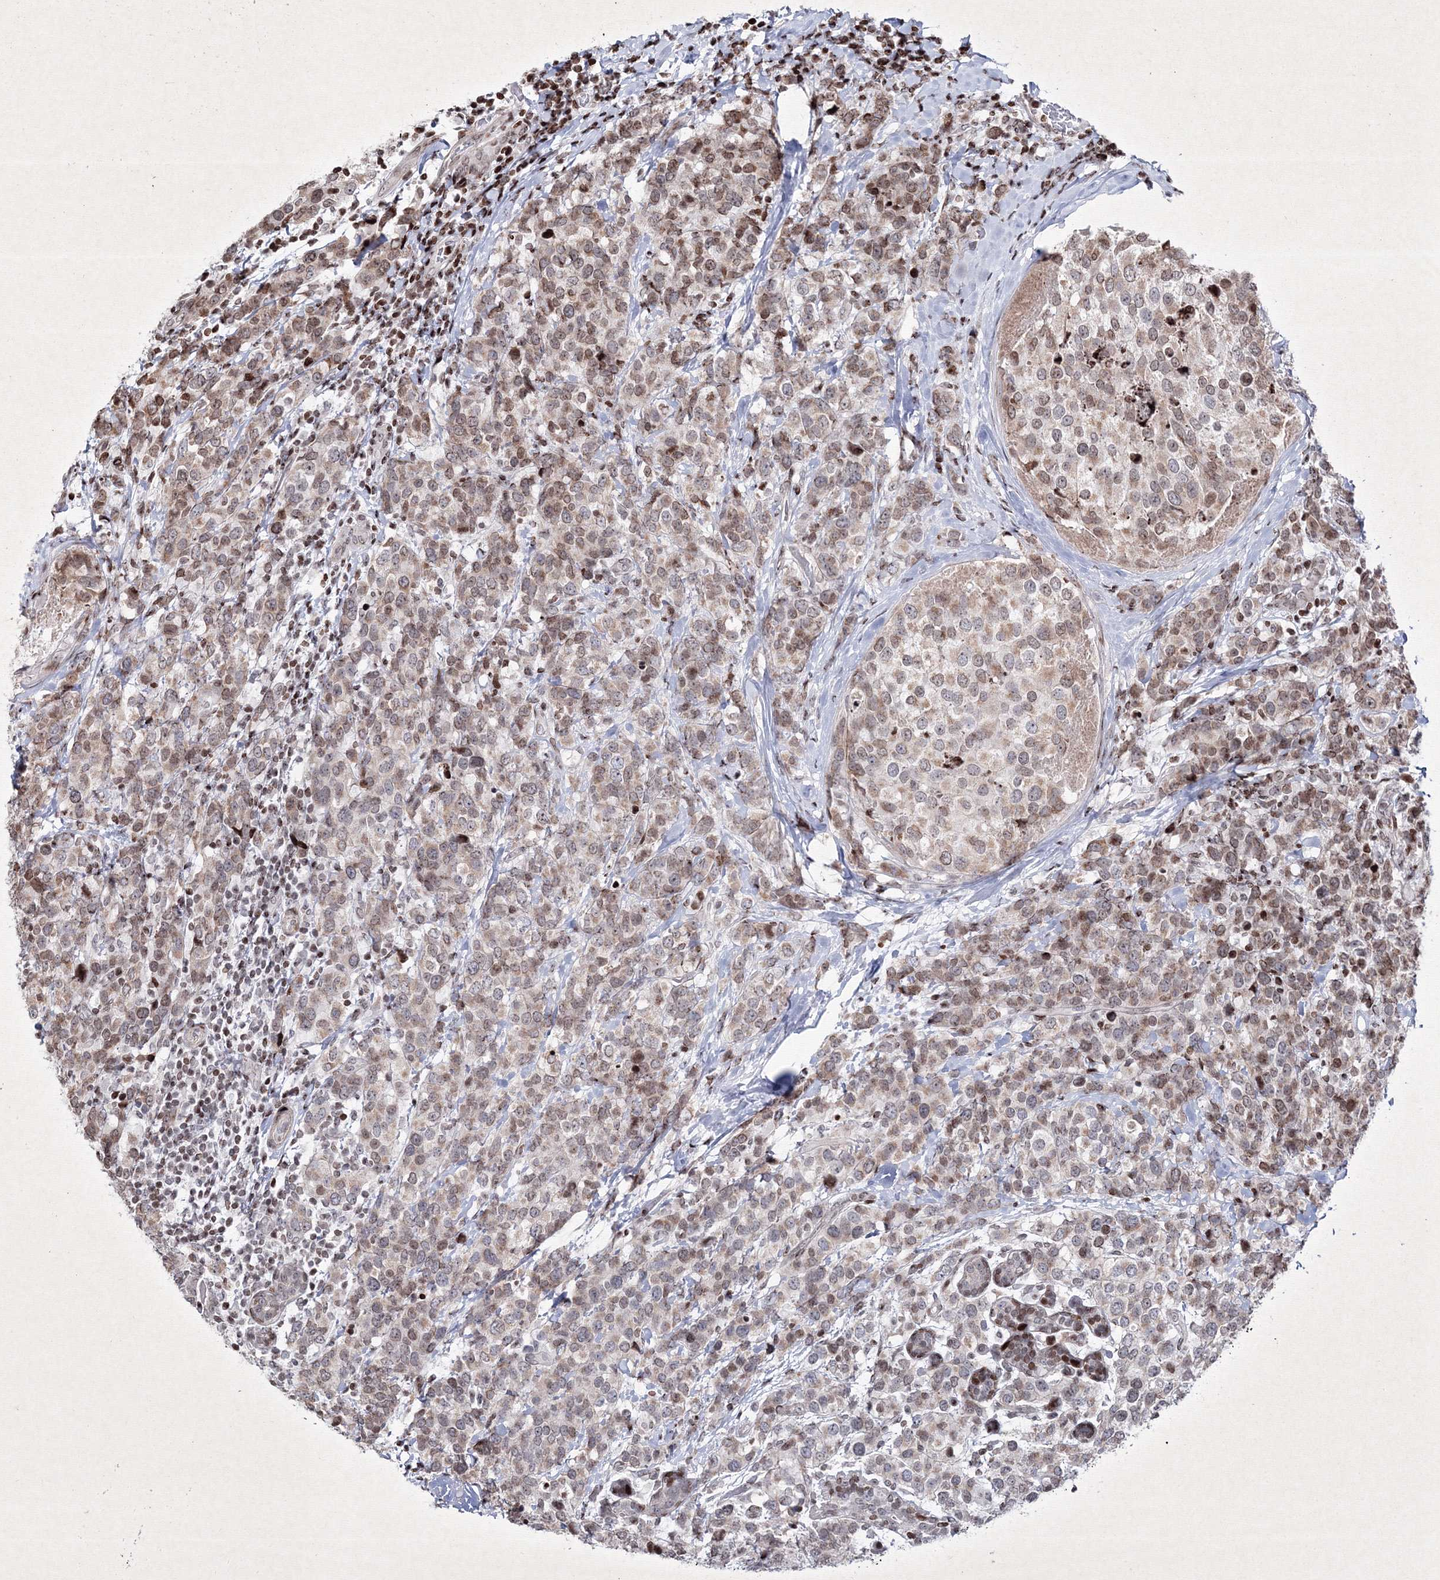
{"staining": {"intensity": "weak", "quantity": "25%-75%", "location": "nuclear"}, "tissue": "breast cancer", "cell_type": "Tumor cells", "image_type": "cancer", "snomed": [{"axis": "morphology", "description": "Lobular carcinoma"}, {"axis": "topography", "description": "Breast"}], "caption": "Human breast cancer (lobular carcinoma) stained with a brown dye demonstrates weak nuclear positive expression in approximately 25%-75% of tumor cells.", "gene": "SMIM29", "patient": {"sex": "female", "age": 59}}